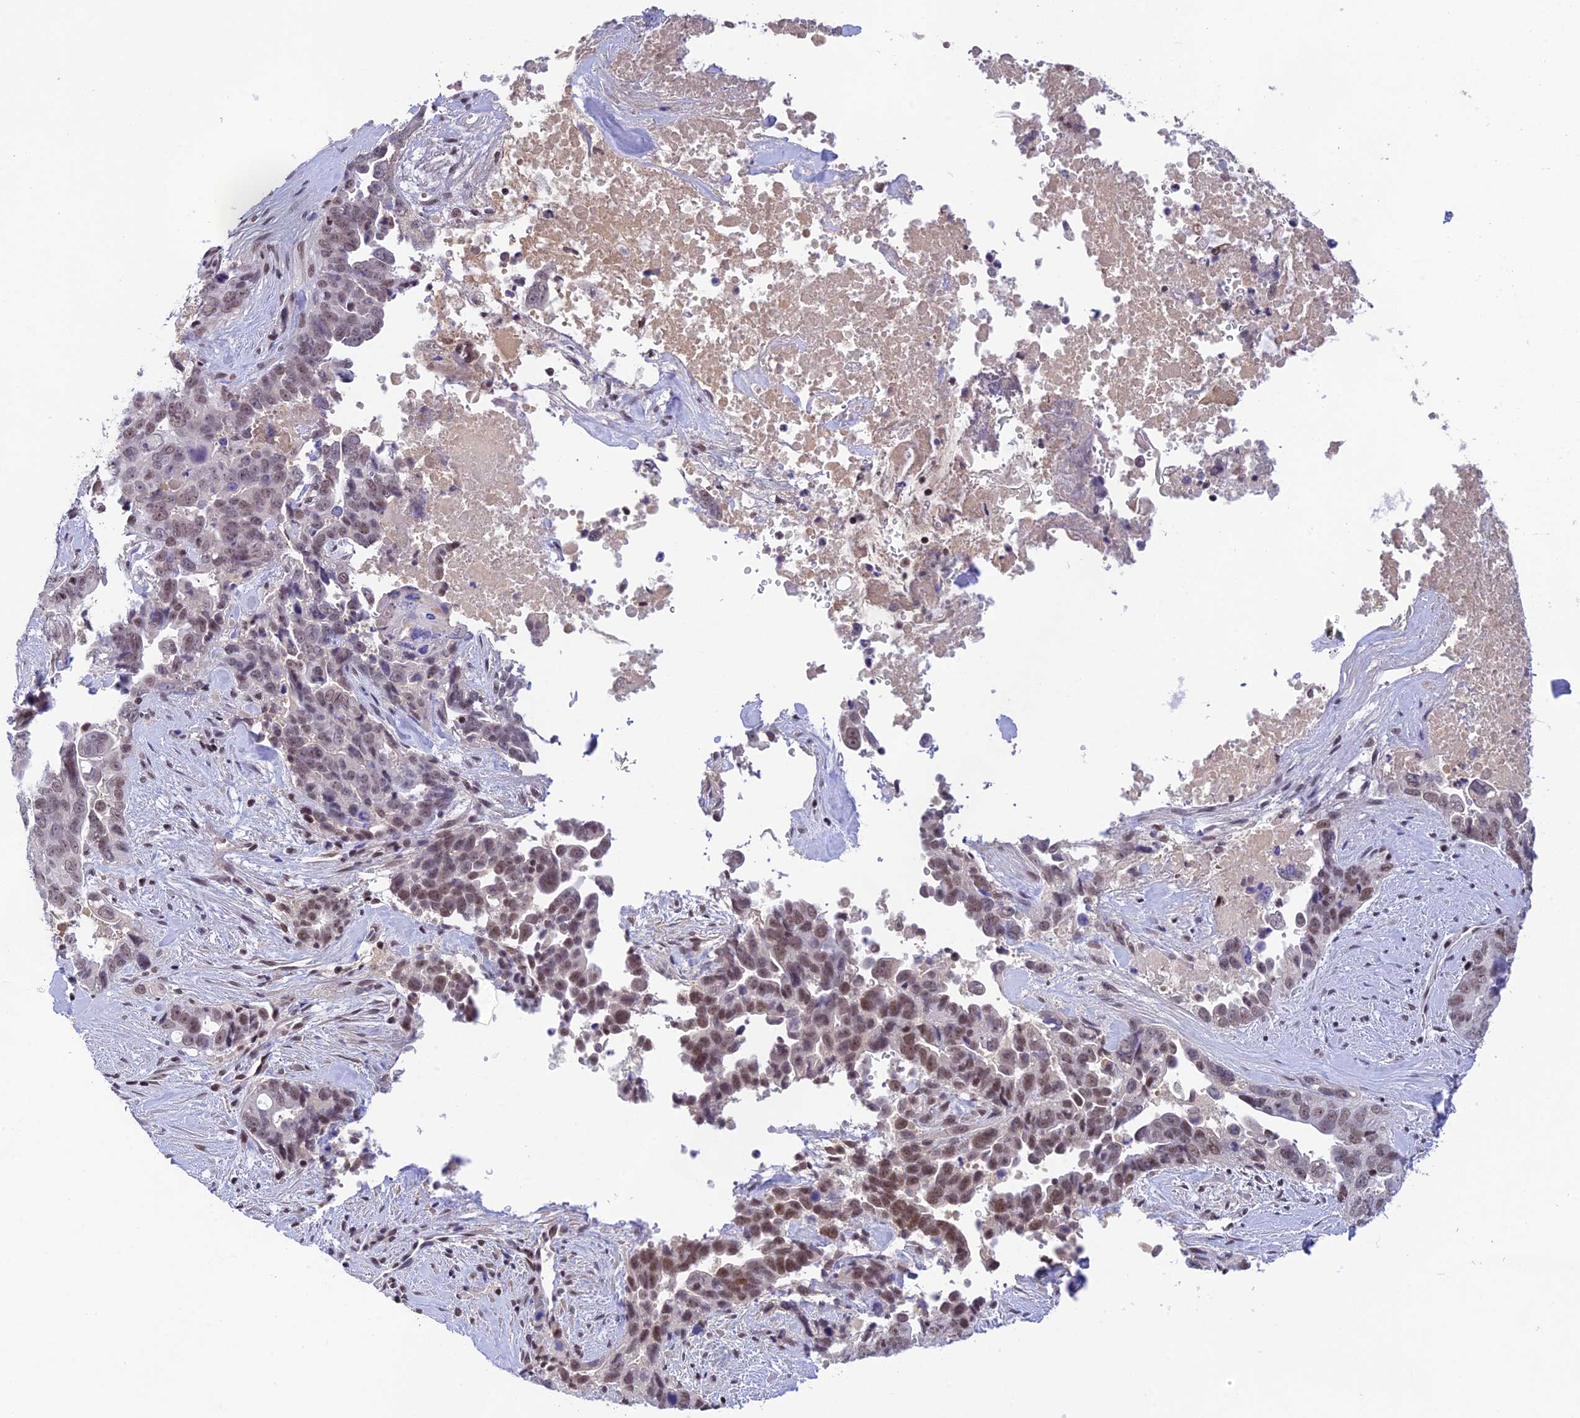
{"staining": {"intensity": "moderate", "quantity": "25%-75%", "location": "nuclear"}, "tissue": "pancreatic cancer", "cell_type": "Tumor cells", "image_type": "cancer", "snomed": [{"axis": "morphology", "description": "Adenocarcinoma, NOS"}, {"axis": "topography", "description": "Pancreas"}], "caption": "Protein positivity by immunohistochemistry (IHC) reveals moderate nuclear expression in approximately 25%-75% of tumor cells in pancreatic cancer (adenocarcinoma).", "gene": "THAP11", "patient": {"sex": "male", "age": 80}}